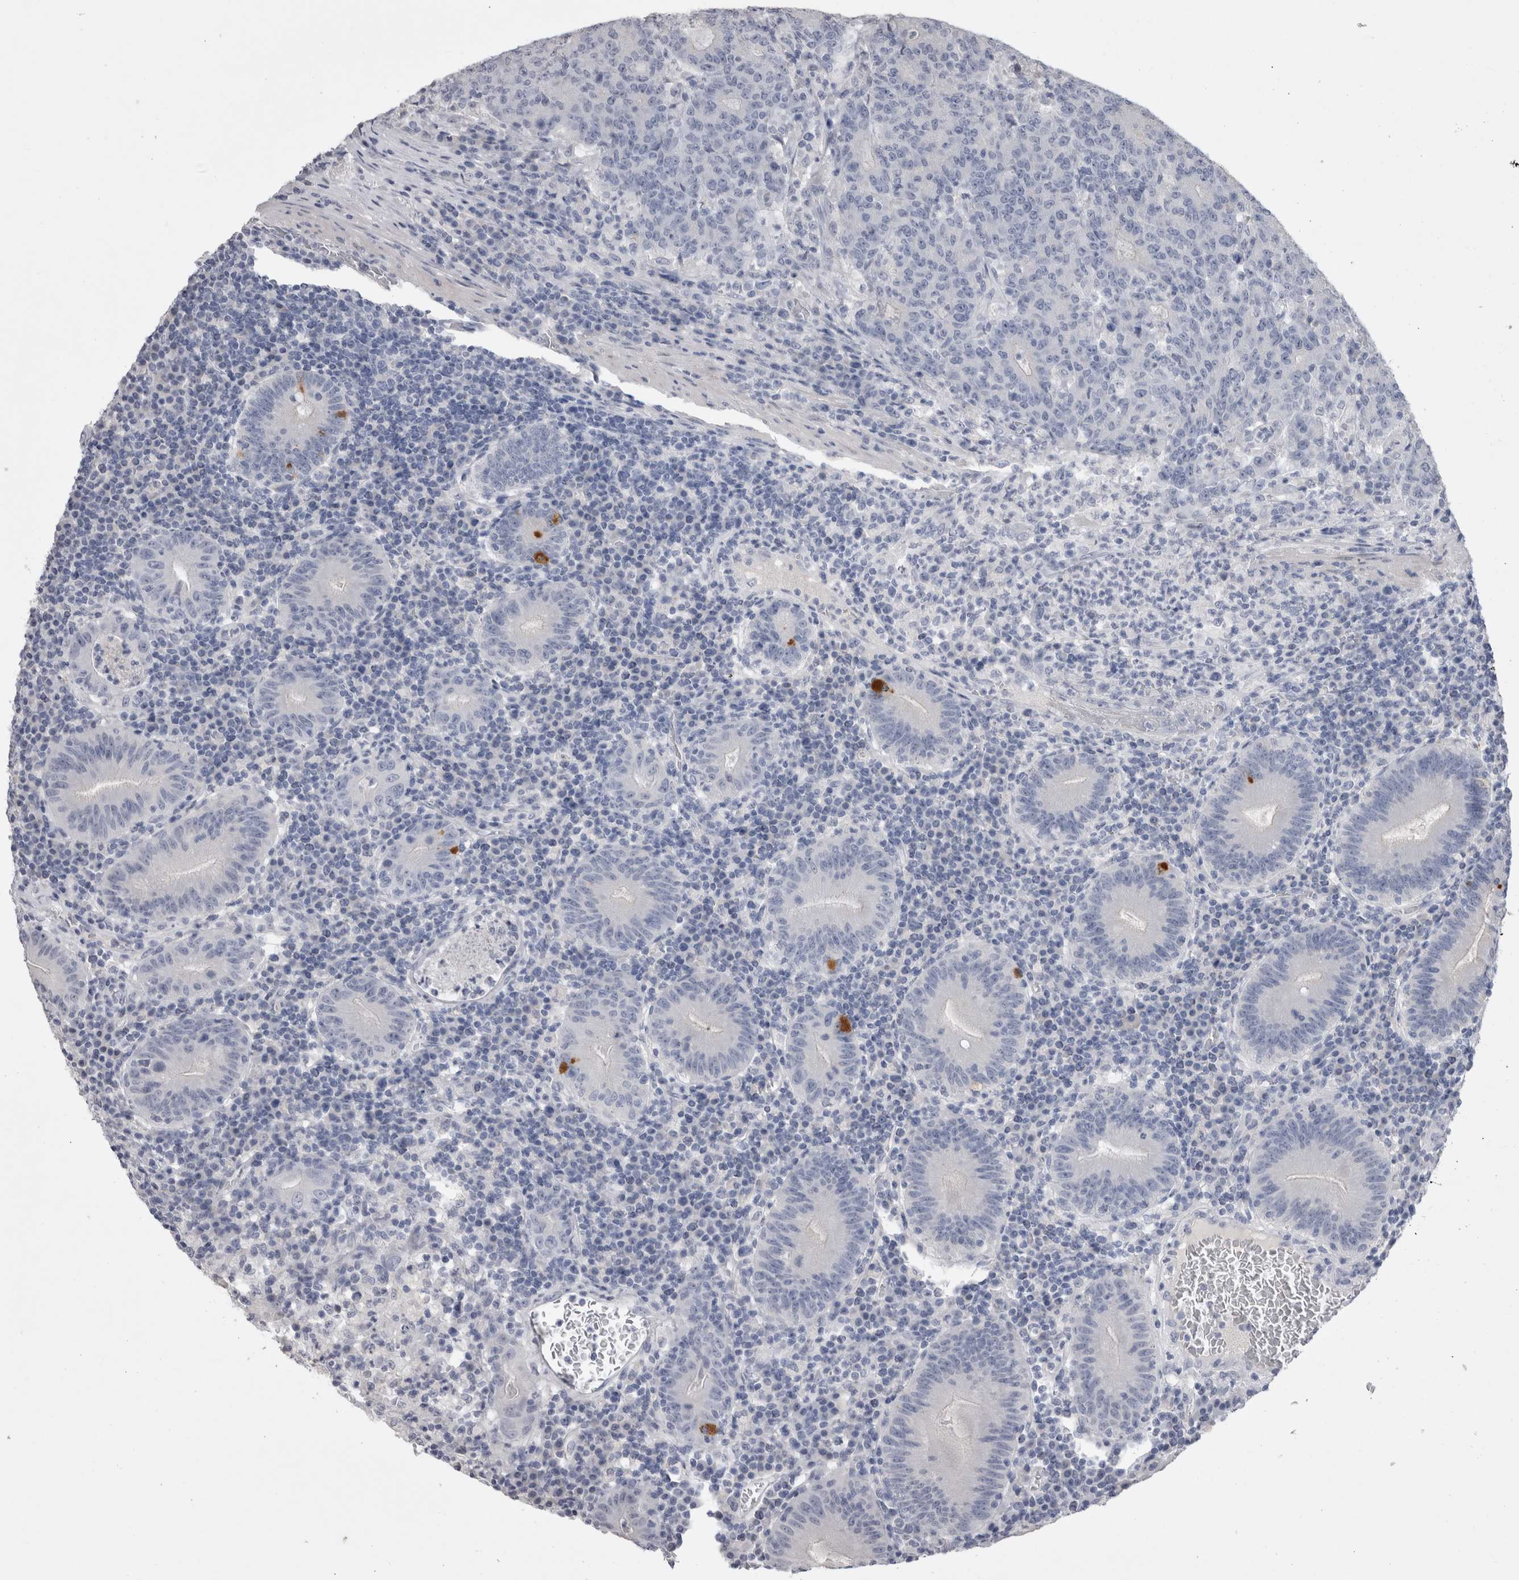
{"staining": {"intensity": "negative", "quantity": "none", "location": "none"}, "tissue": "colorectal cancer", "cell_type": "Tumor cells", "image_type": "cancer", "snomed": [{"axis": "morphology", "description": "Adenocarcinoma, NOS"}, {"axis": "topography", "description": "Colon"}], "caption": "Immunohistochemistry of colorectal cancer displays no positivity in tumor cells.", "gene": "ADAM2", "patient": {"sex": "female", "age": 75}}